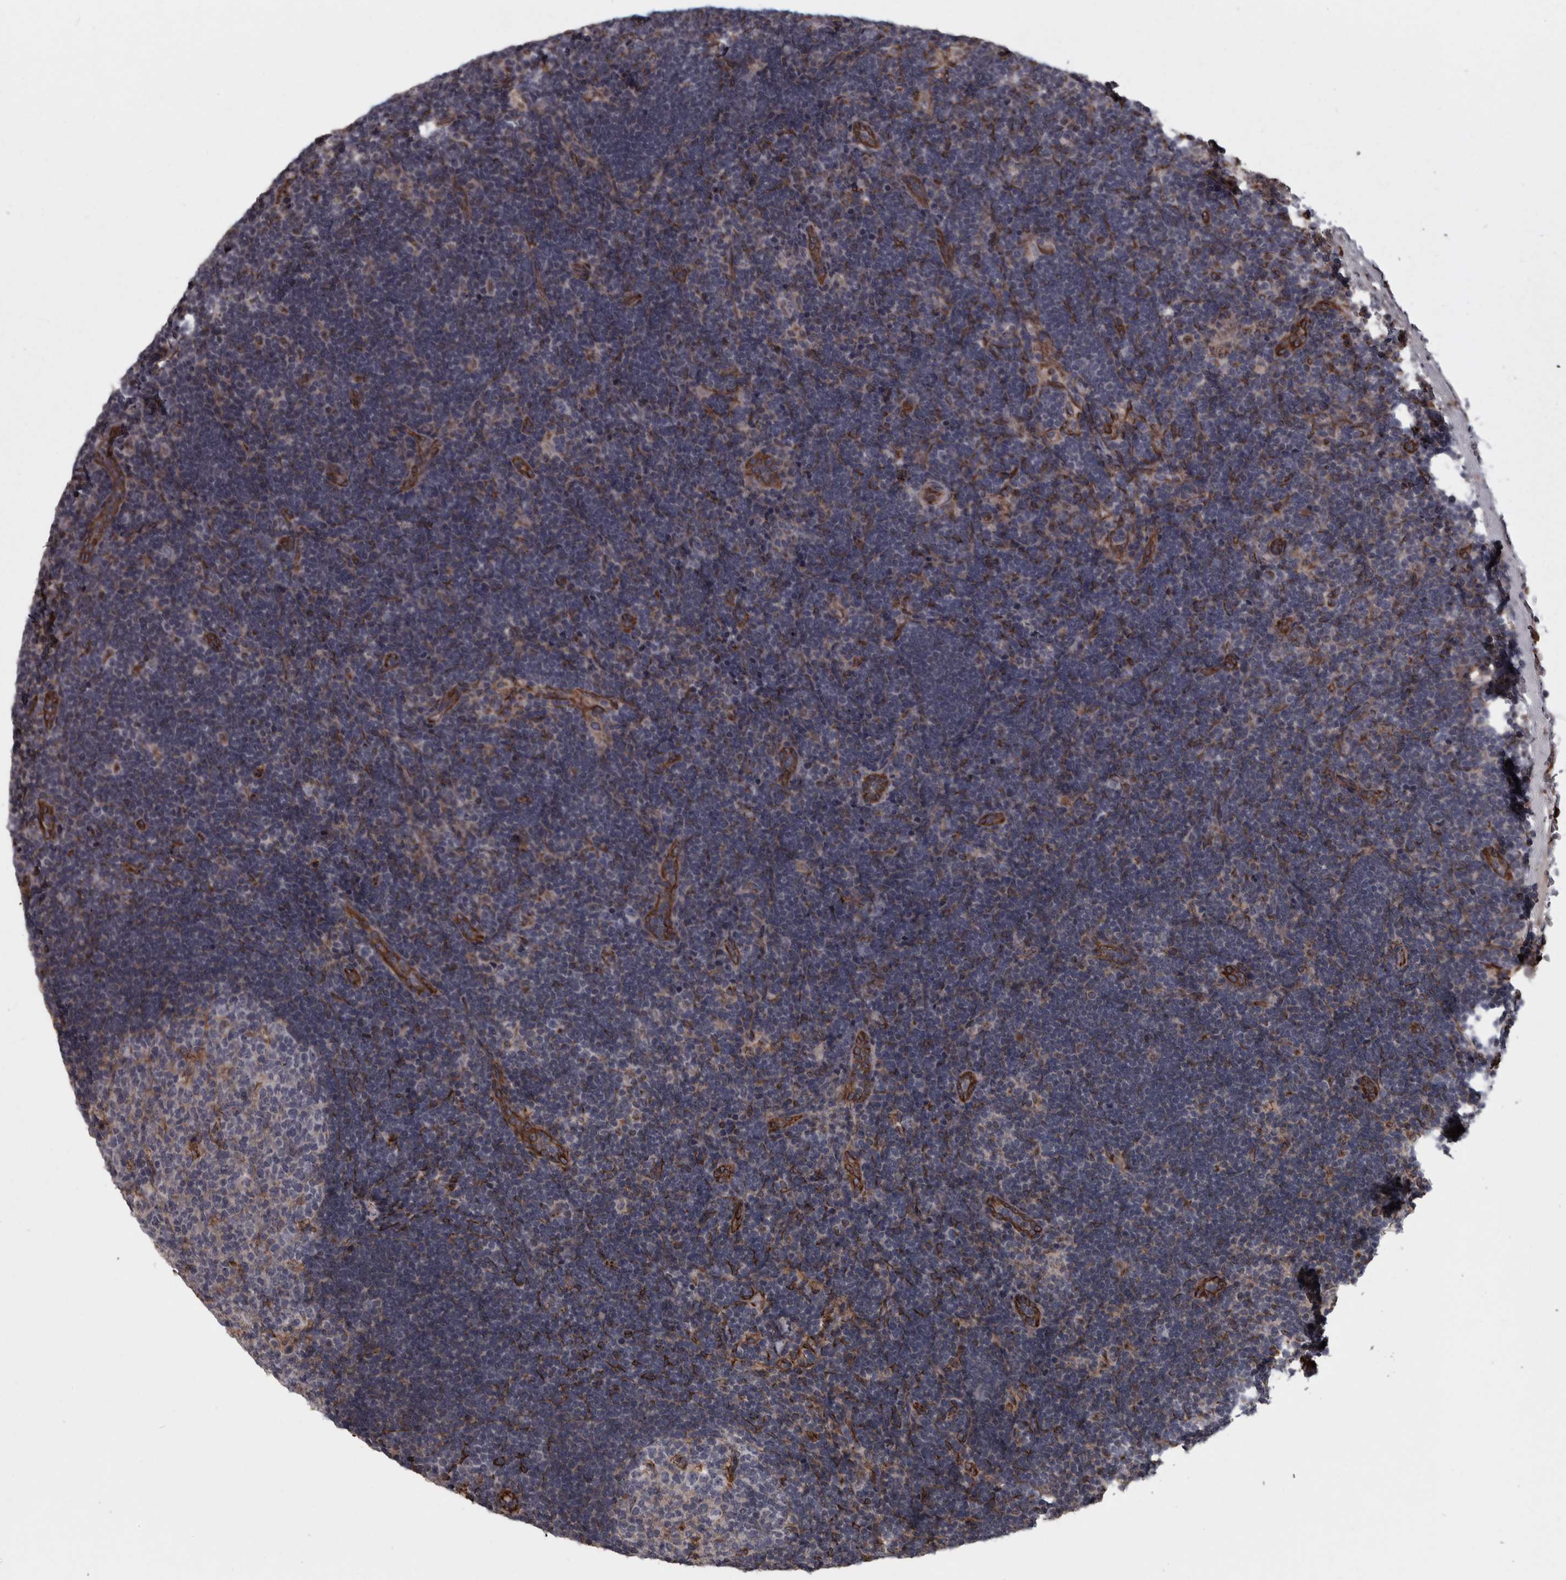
{"staining": {"intensity": "negative", "quantity": "none", "location": "none"}, "tissue": "lymph node", "cell_type": "Germinal center cells", "image_type": "normal", "snomed": [{"axis": "morphology", "description": "Normal tissue, NOS"}, {"axis": "topography", "description": "Lymph node"}], "caption": "DAB immunohistochemical staining of unremarkable lymph node exhibits no significant staining in germinal center cells.", "gene": "FAAP100", "patient": {"sex": "female", "age": 22}}